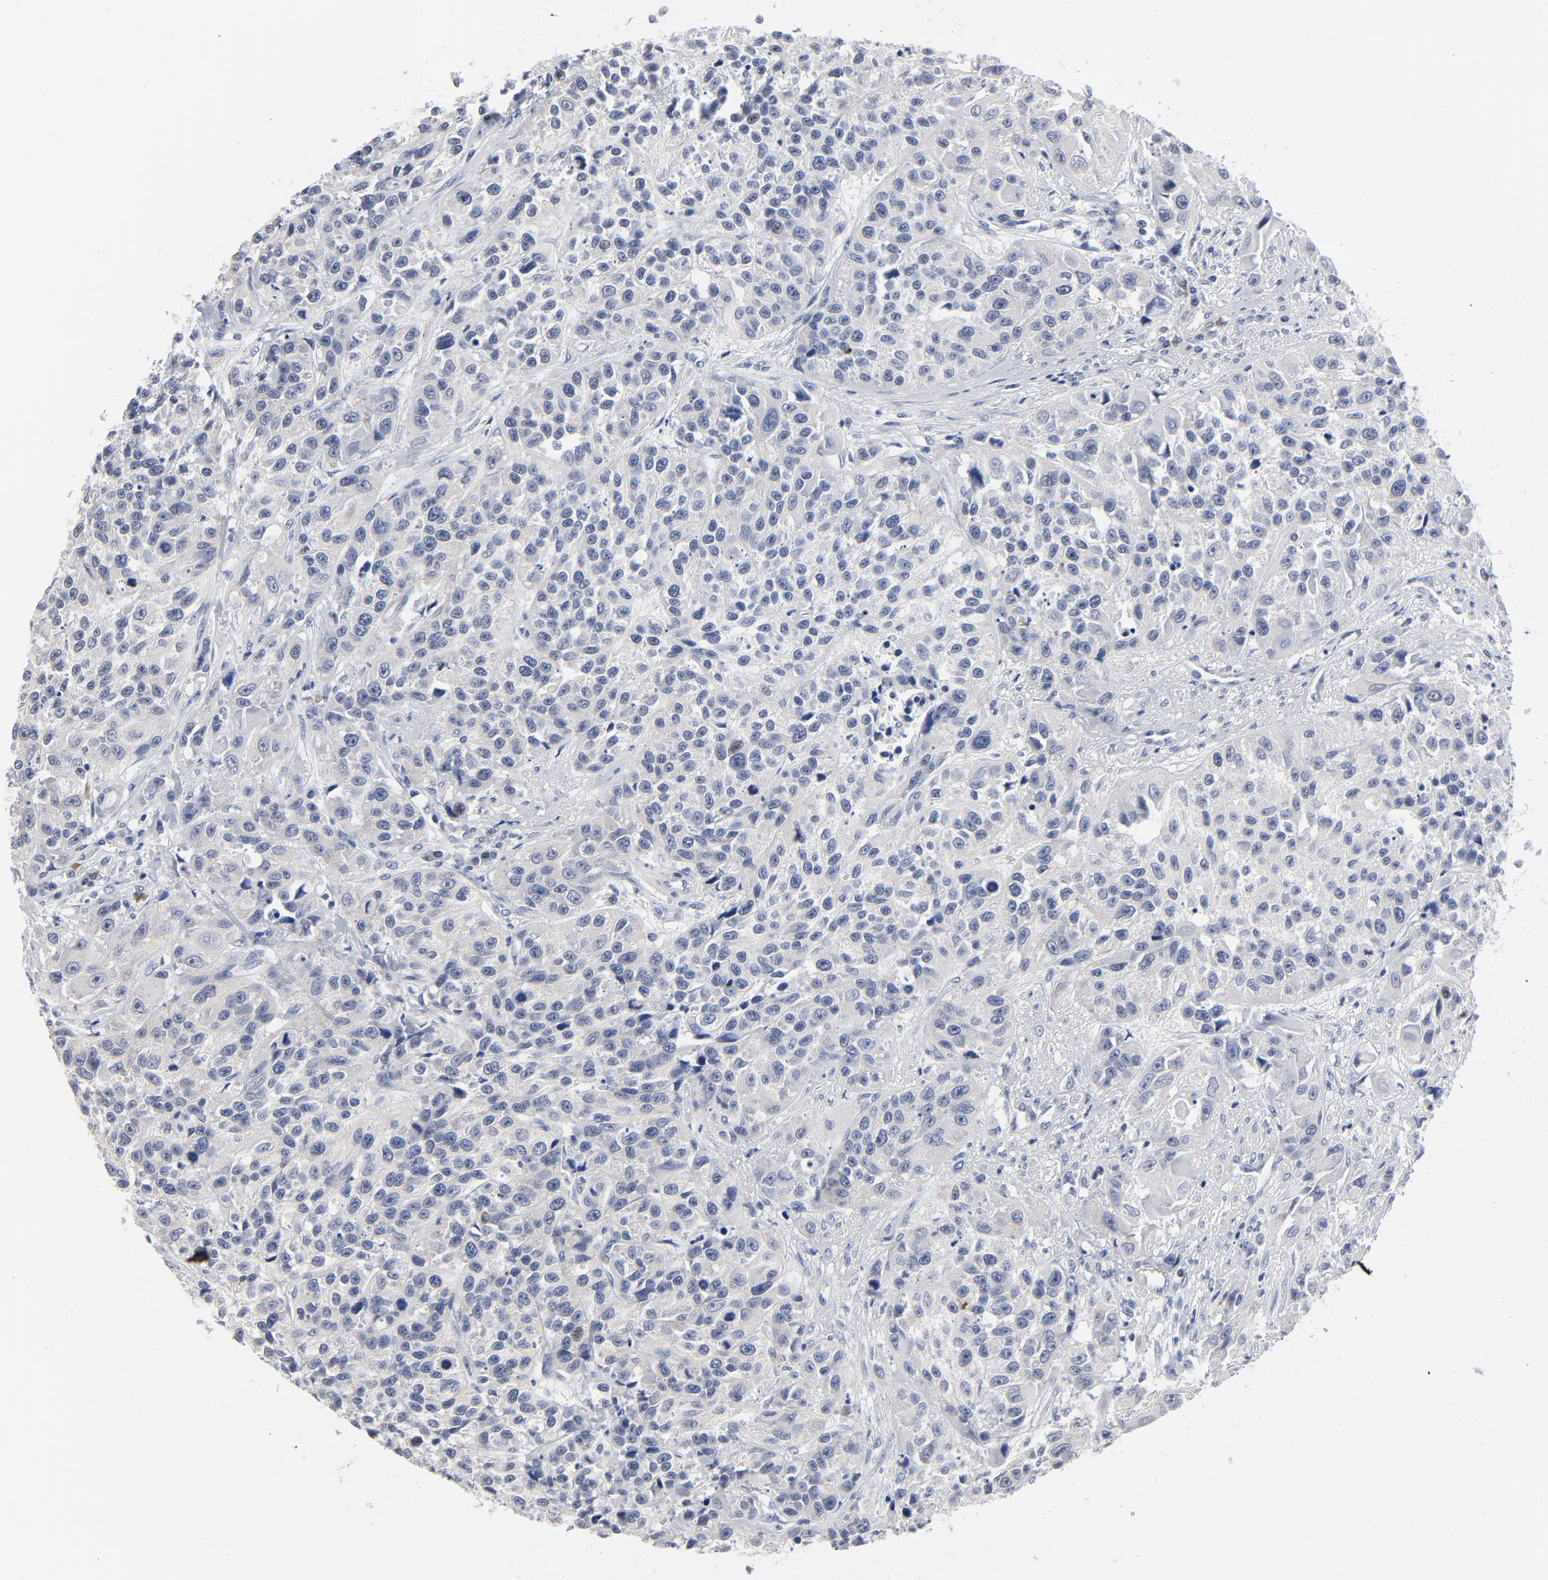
{"staining": {"intensity": "negative", "quantity": "none", "location": "none"}, "tissue": "urothelial cancer", "cell_type": "Tumor cells", "image_type": "cancer", "snomed": [{"axis": "morphology", "description": "Urothelial carcinoma, High grade"}, {"axis": "topography", "description": "Urinary bladder"}], "caption": "This is an immunohistochemistry image of human urothelial cancer. There is no expression in tumor cells.", "gene": "KCNK13", "patient": {"sex": "female", "age": 81}}